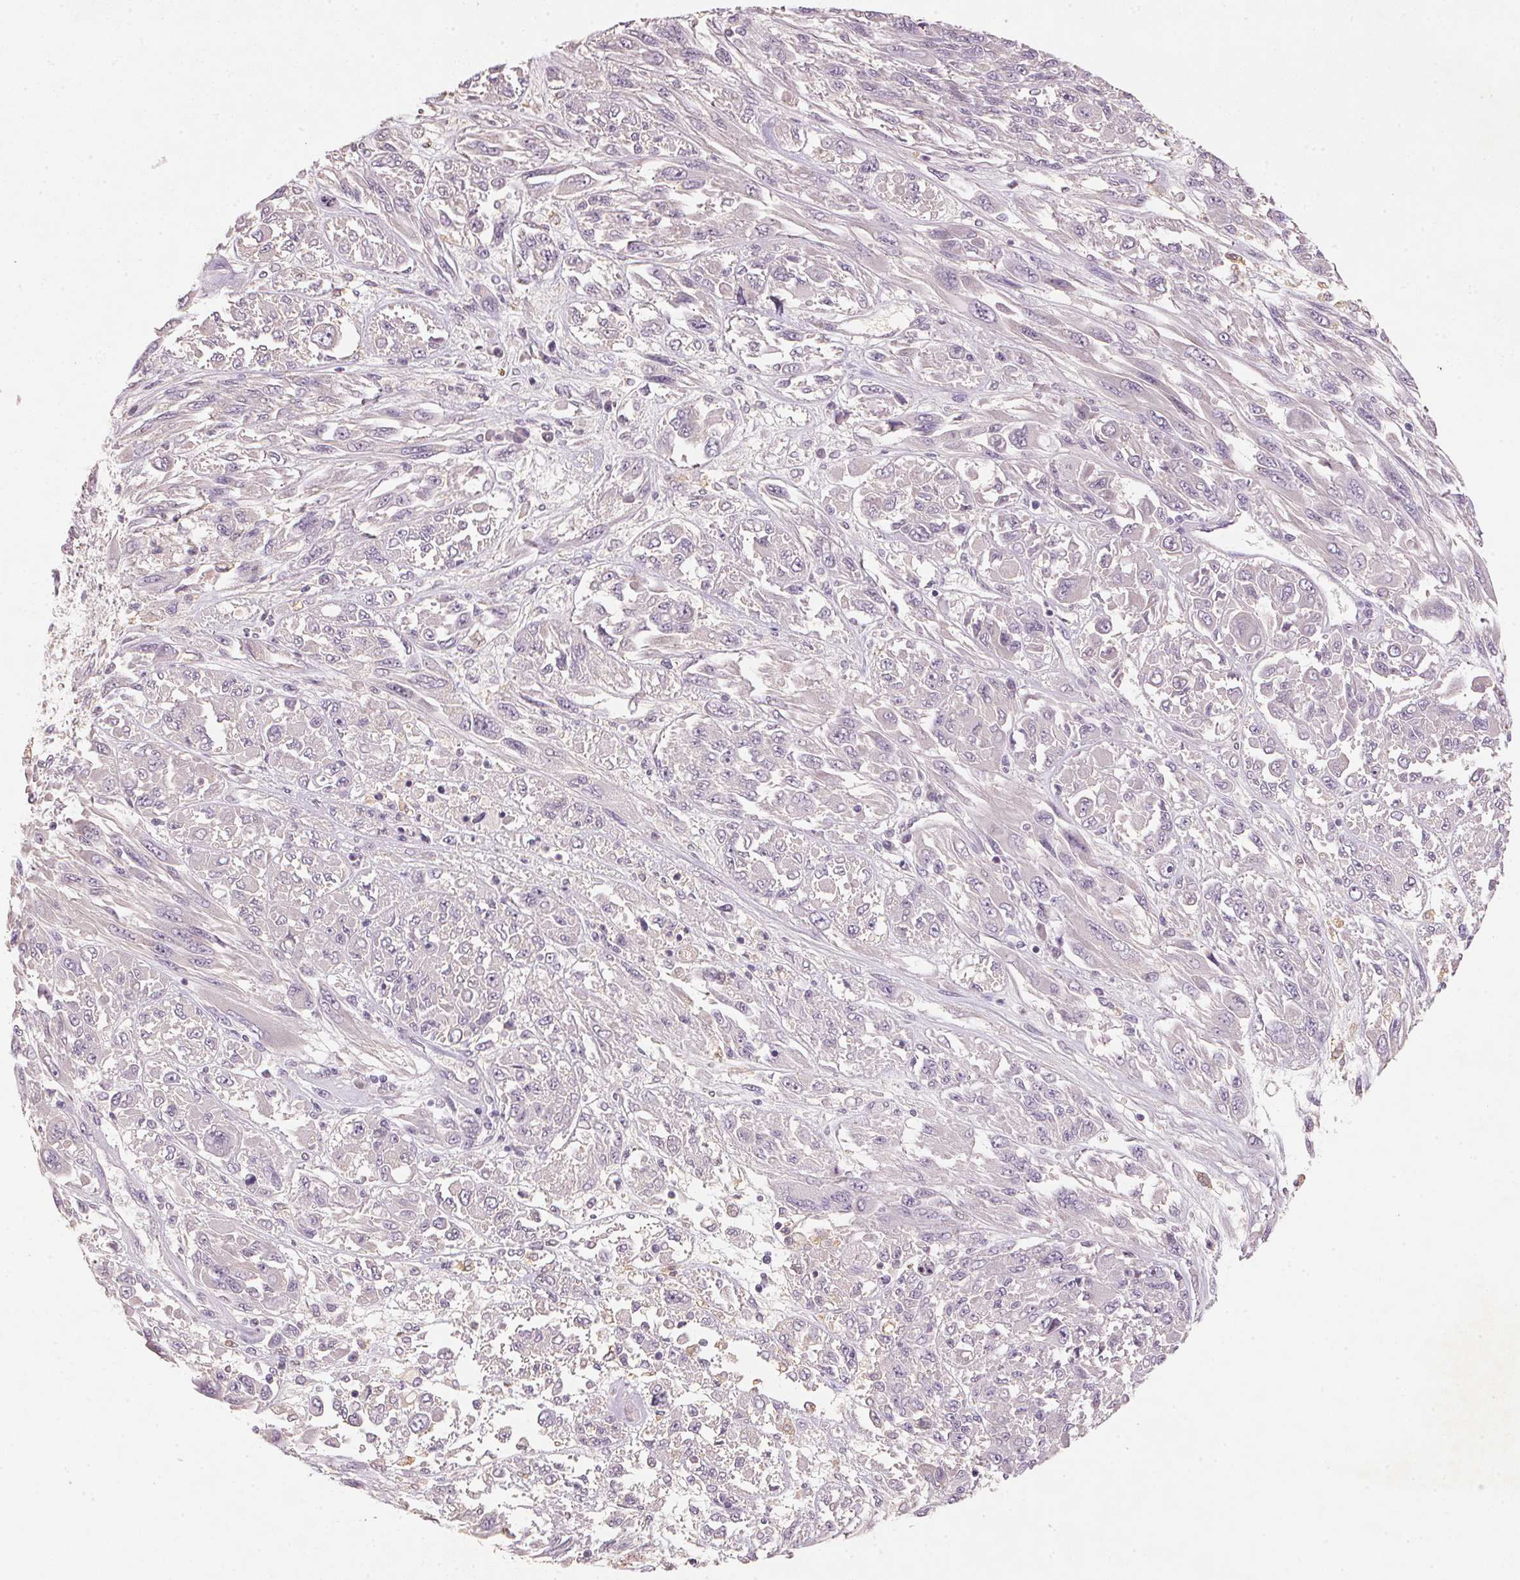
{"staining": {"intensity": "negative", "quantity": "none", "location": "none"}, "tissue": "melanoma", "cell_type": "Tumor cells", "image_type": "cancer", "snomed": [{"axis": "morphology", "description": "Malignant melanoma, NOS"}, {"axis": "topography", "description": "Skin"}], "caption": "Melanoma was stained to show a protein in brown. There is no significant positivity in tumor cells. (DAB immunohistochemistry visualized using brightfield microscopy, high magnification).", "gene": "CXCL5", "patient": {"sex": "female", "age": 91}}